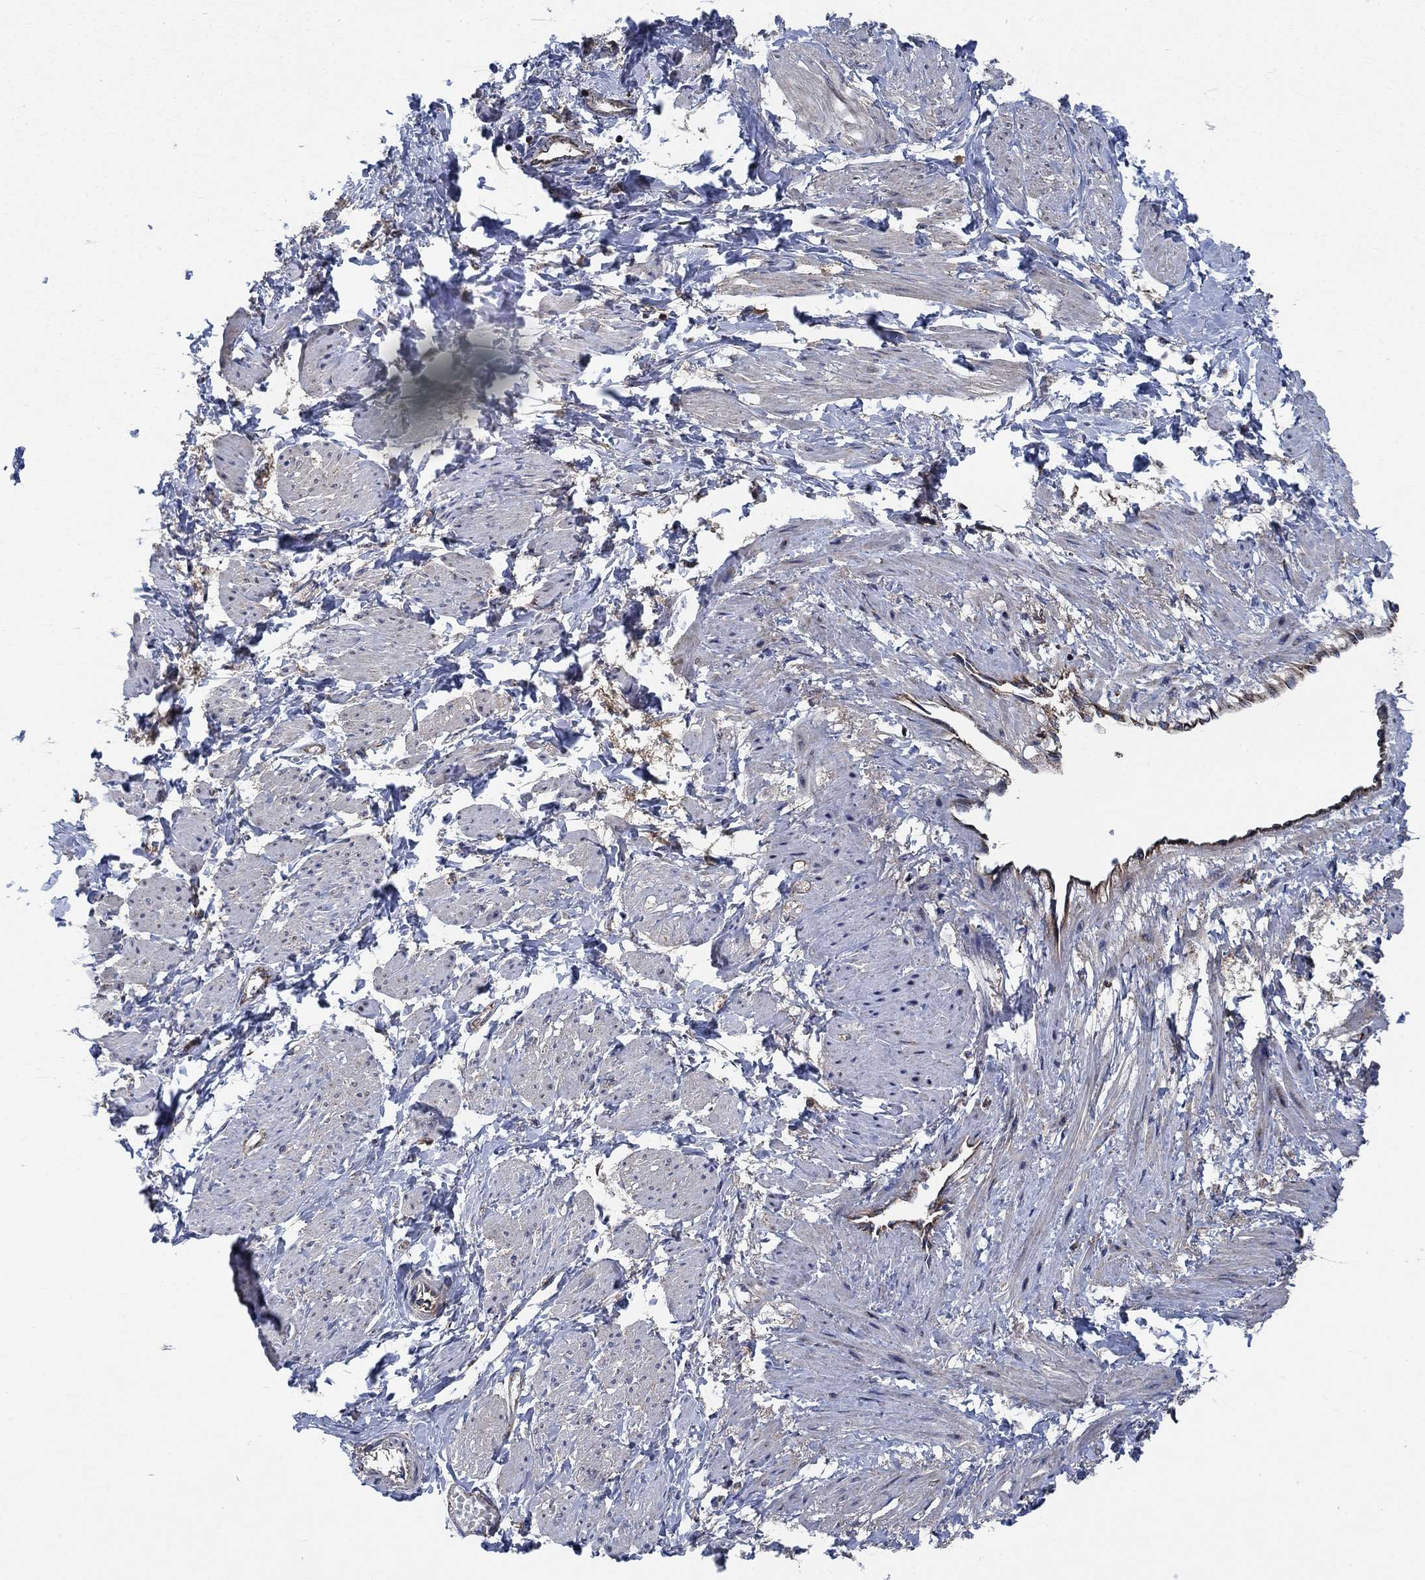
{"staining": {"intensity": "negative", "quantity": "none", "location": "none"}, "tissue": "smooth muscle", "cell_type": "Smooth muscle cells", "image_type": "normal", "snomed": [{"axis": "morphology", "description": "Normal tissue, NOS"}, {"axis": "topography", "description": "Smooth muscle"}, {"axis": "topography", "description": "Uterus"}], "caption": "IHC micrograph of unremarkable smooth muscle: smooth muscle stained with DAB demonstrates no significant protein staining in smooth muscle cells. (DAB IHC visualized using brightfield microscopy, high magnification).", "gene": "STXBP6", "patient": {"sex": "female", "age": 39}}